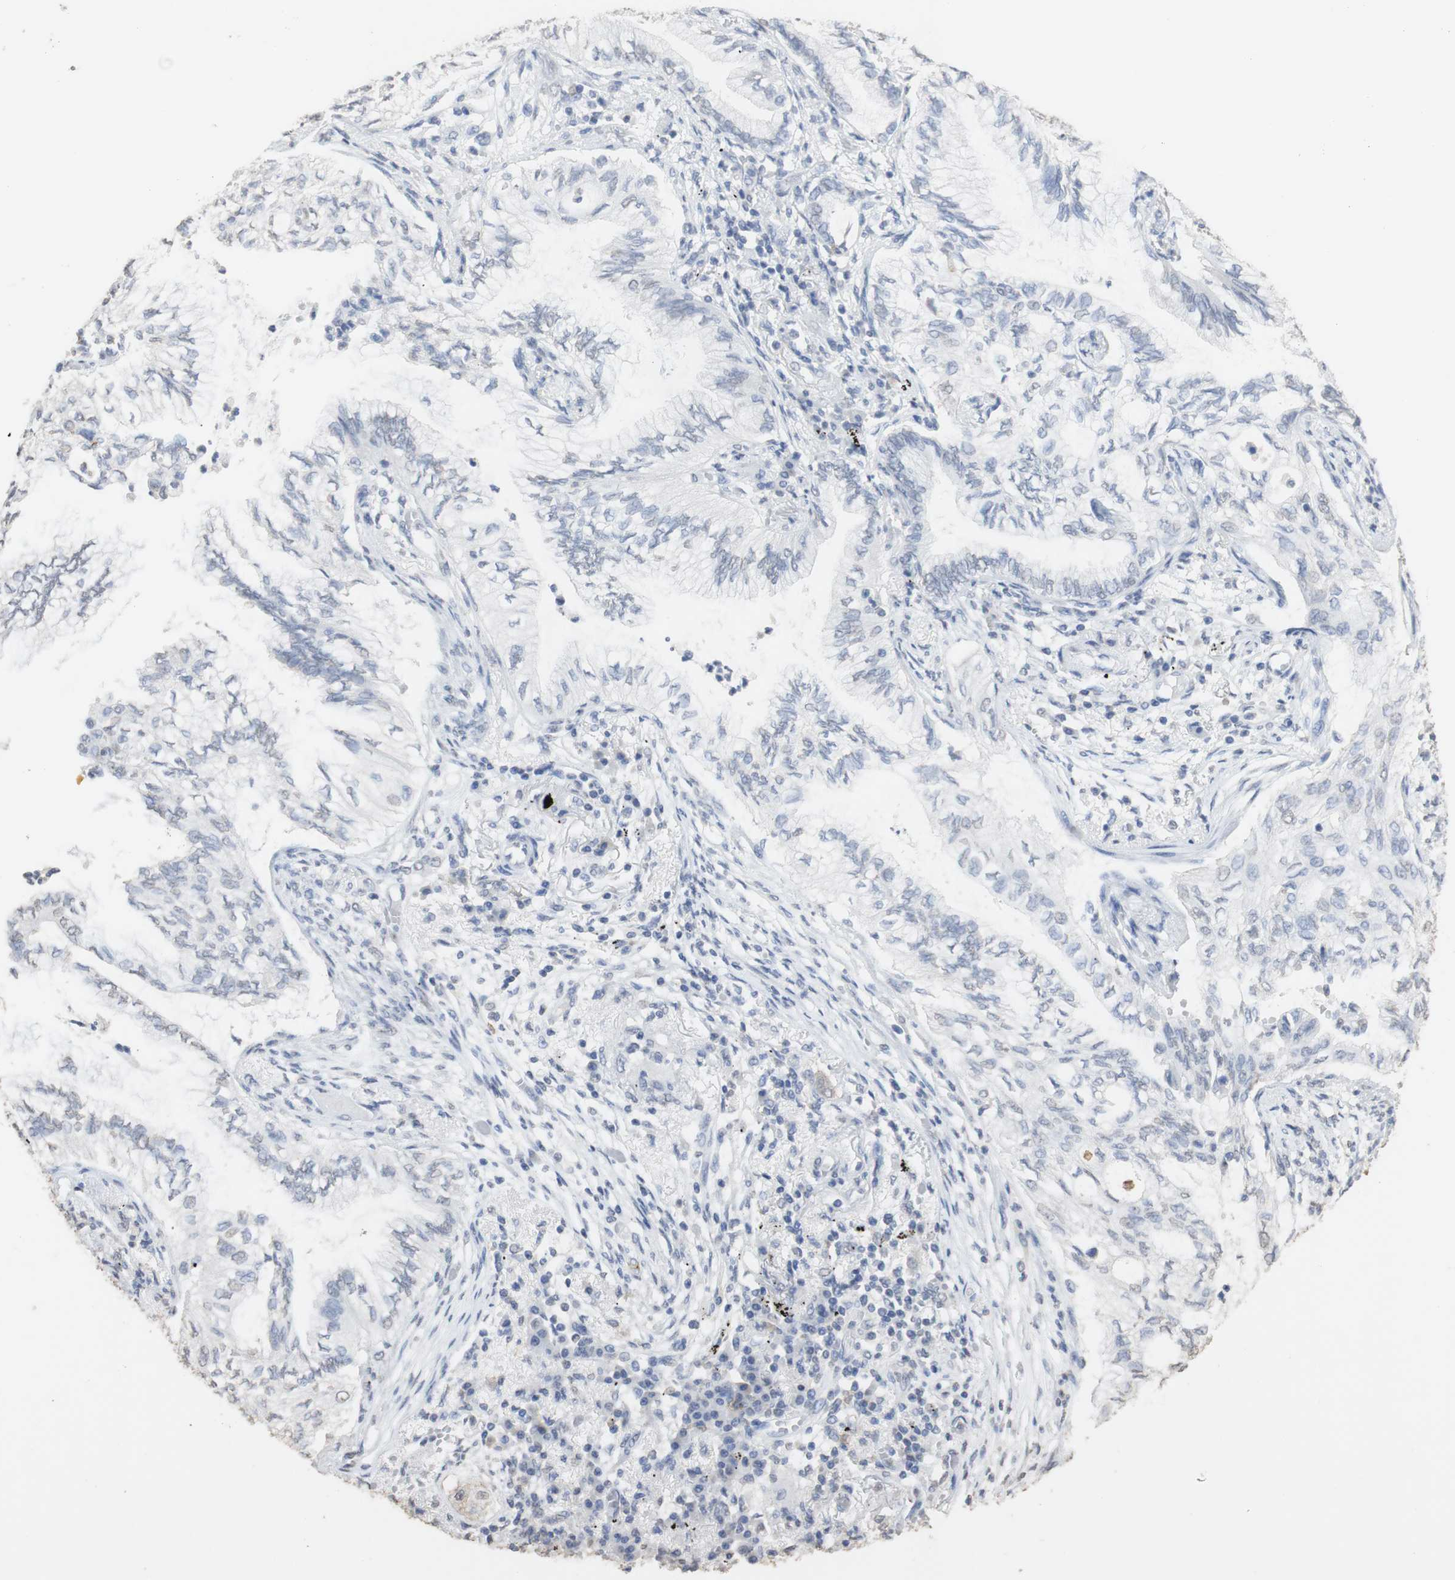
{"staining": {"intensity": "negative", "quantity": "none", "location": "none"}, "tissue": "lung cancer", "cell_type": "Tumor cells", "image_type": "cancer", "snomed": [{"axis": "morphology", "description": "Normal tissue, NOS"}, {"axis": "morphology", "description": "Adenocarcinoma, NOS"}, {"axis": "topography", "description": "Bronchus"}, {"axis": "topography", "description": "Lung"}], "caption": "DAB immunohistochemical staining of lung cancer demonstrates no significant staining in tumor cells.", "gene": "L1CAM", "patient": {"sex": "female", "age": 70}}